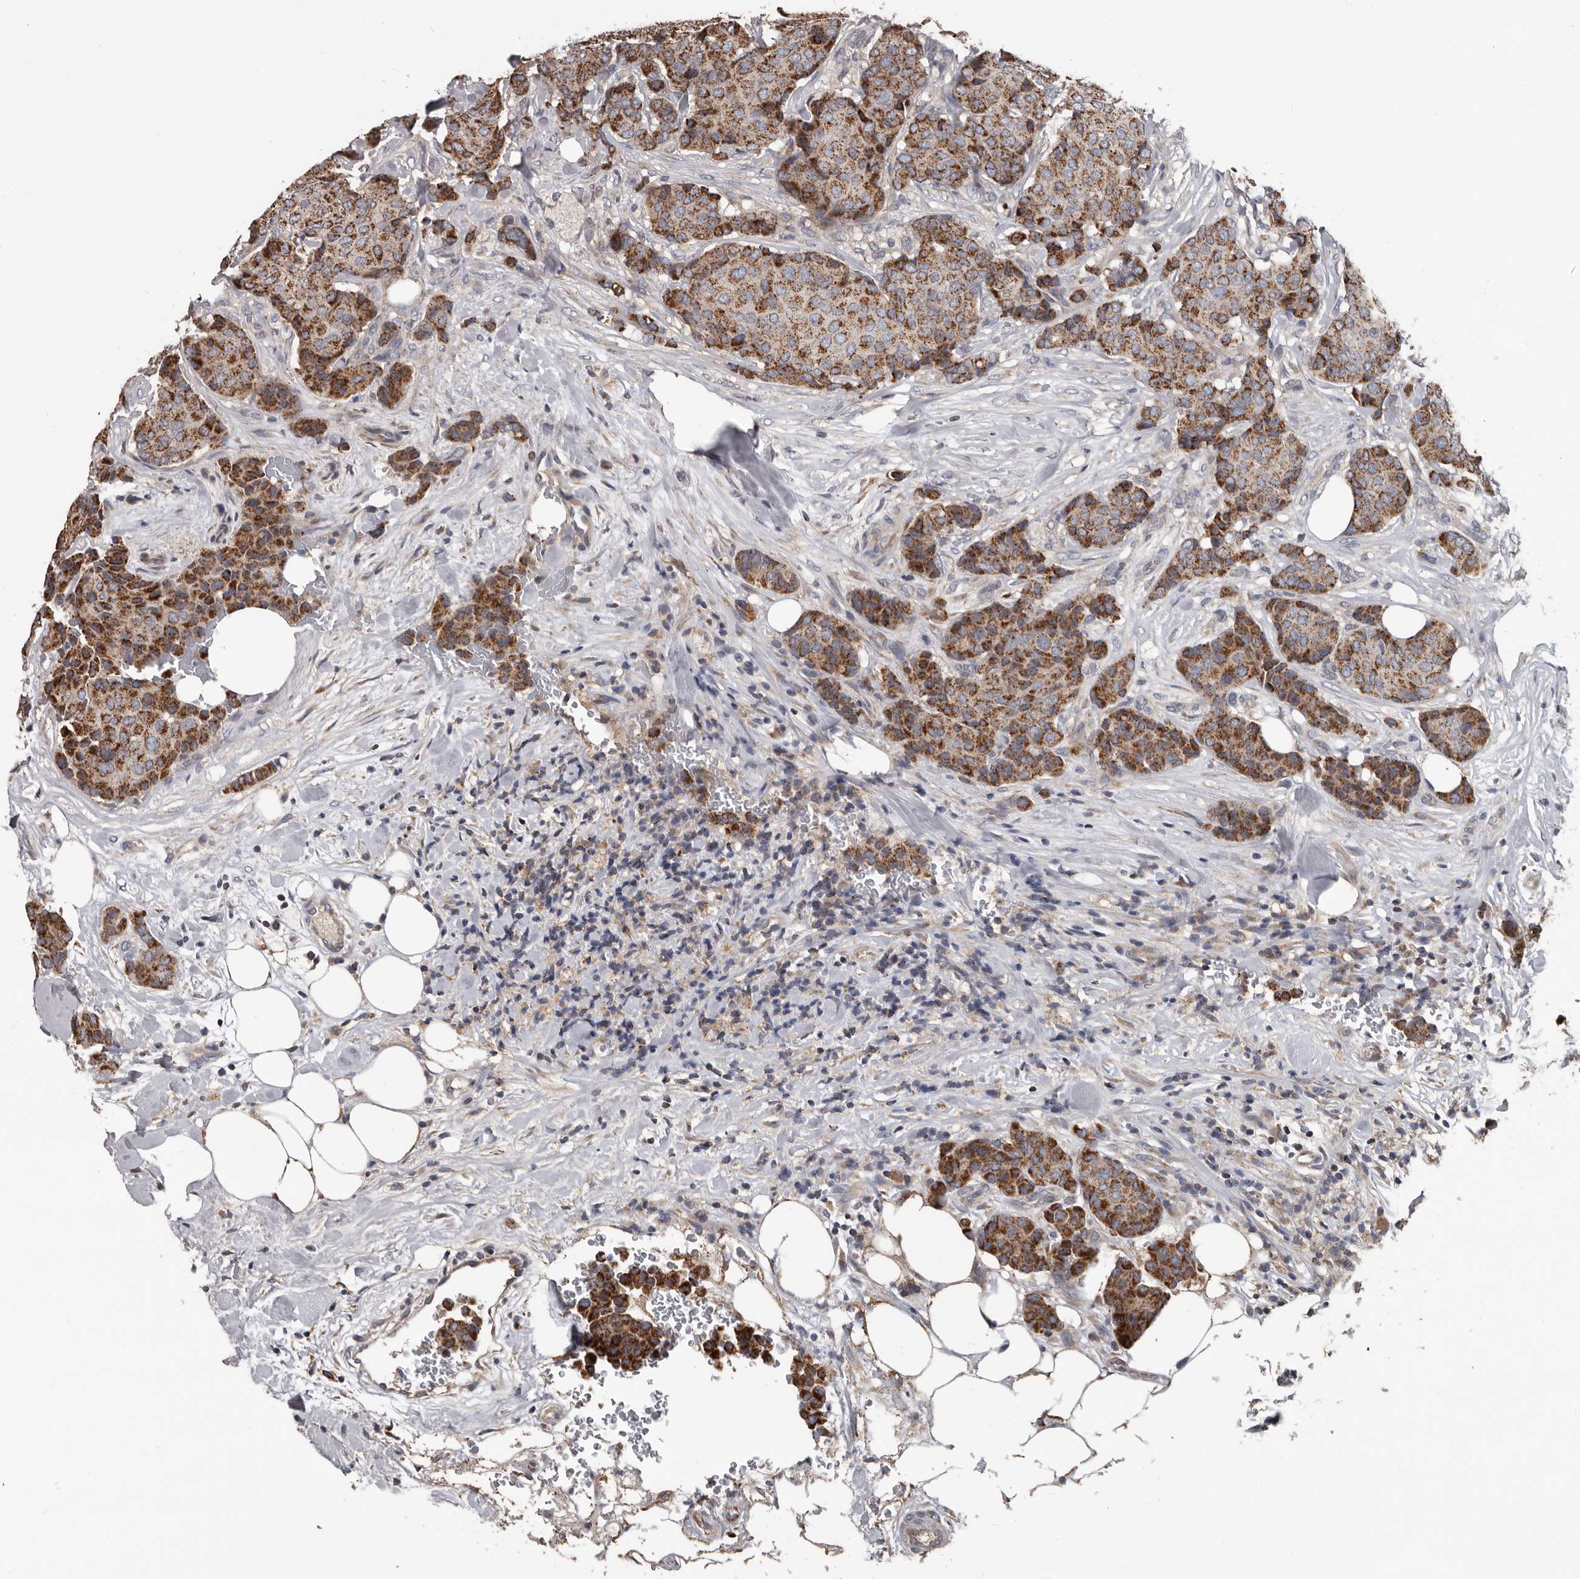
{"staining": {"intensity": "moderate", "quantity": ">75%", "location": "cytoplasmic/membranous"}, "tissue": "breast cancer", "cell_type": "Tumor cells", "image_type": "cancer", "snomed": [{"axis": "morphology", "description": "Duct carcinoma"}, {"axis": "topography", "description": "Breast"}], "caption": "Immunohistochemistry (DAB) staining of human breast cancer (intraductal carcinoma) shows moderate cytoplasmic/membranous protein staining in approximately >75% of tumor cells.", "gene": "ALDH5A1", "patient": {"sex": "female", "age": 75}}